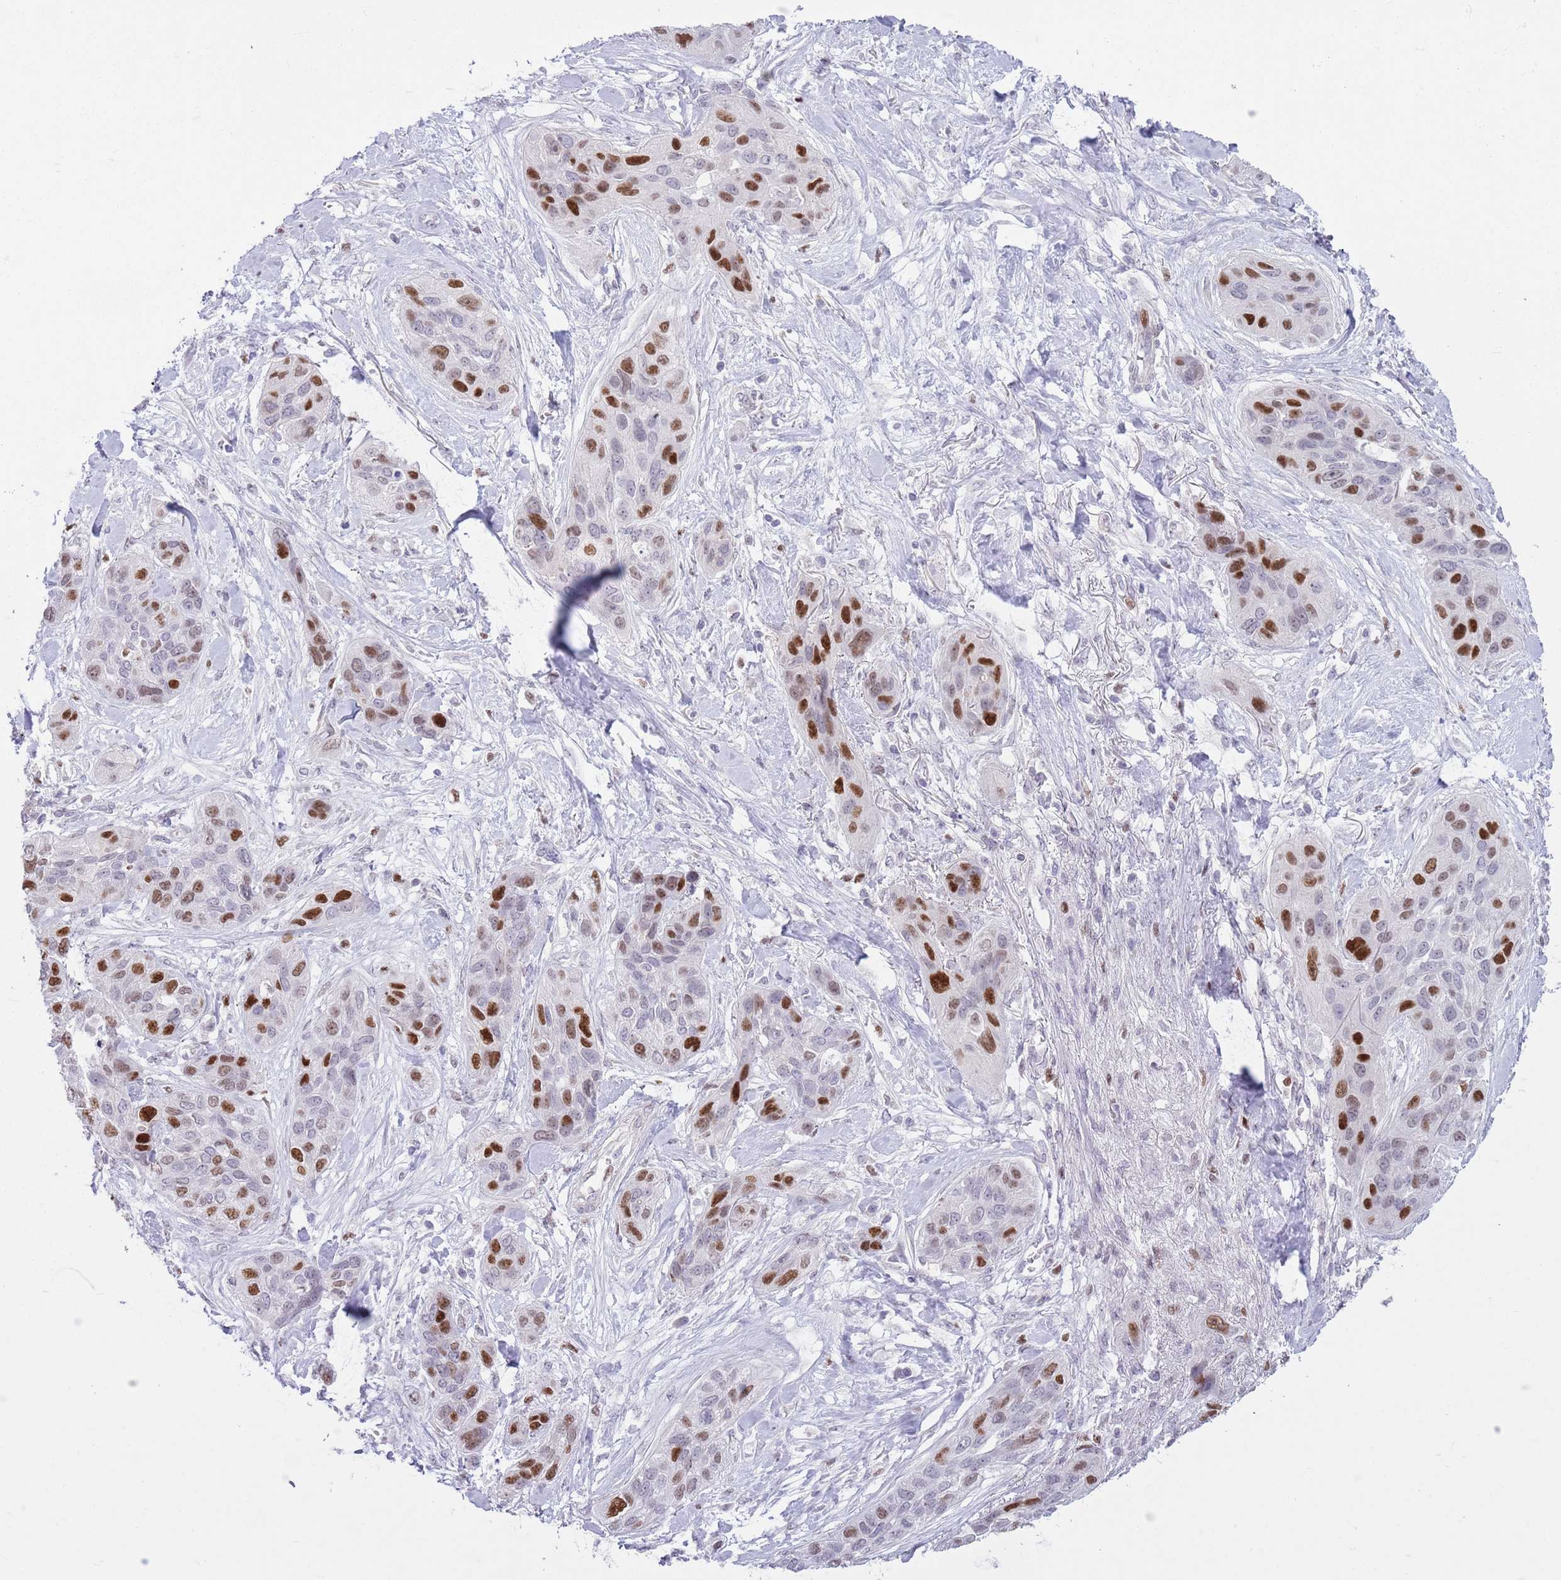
{"staining": {"intensity": "strong", "quantity": "25%-75%", "location": "nuclear"}, "tissue": "lung cancer", "cell_type": "Tumor cells", "image_type": "cancer", "snomed": [{"axis": "morphology", "description": "Squamous cell carcinoma, NOS"}, {"axis": "topography", "description": "Lung"}], "caption": "Immunohistochemical staining of squamous cell carcinoma (lung) exhibits strong nuclear protein staining in approximately 25%-75% of tumor cells. Nuclei are stained in blue.", "gene": "MFSD10", "patient": {"sex": "female", "age": 70}}